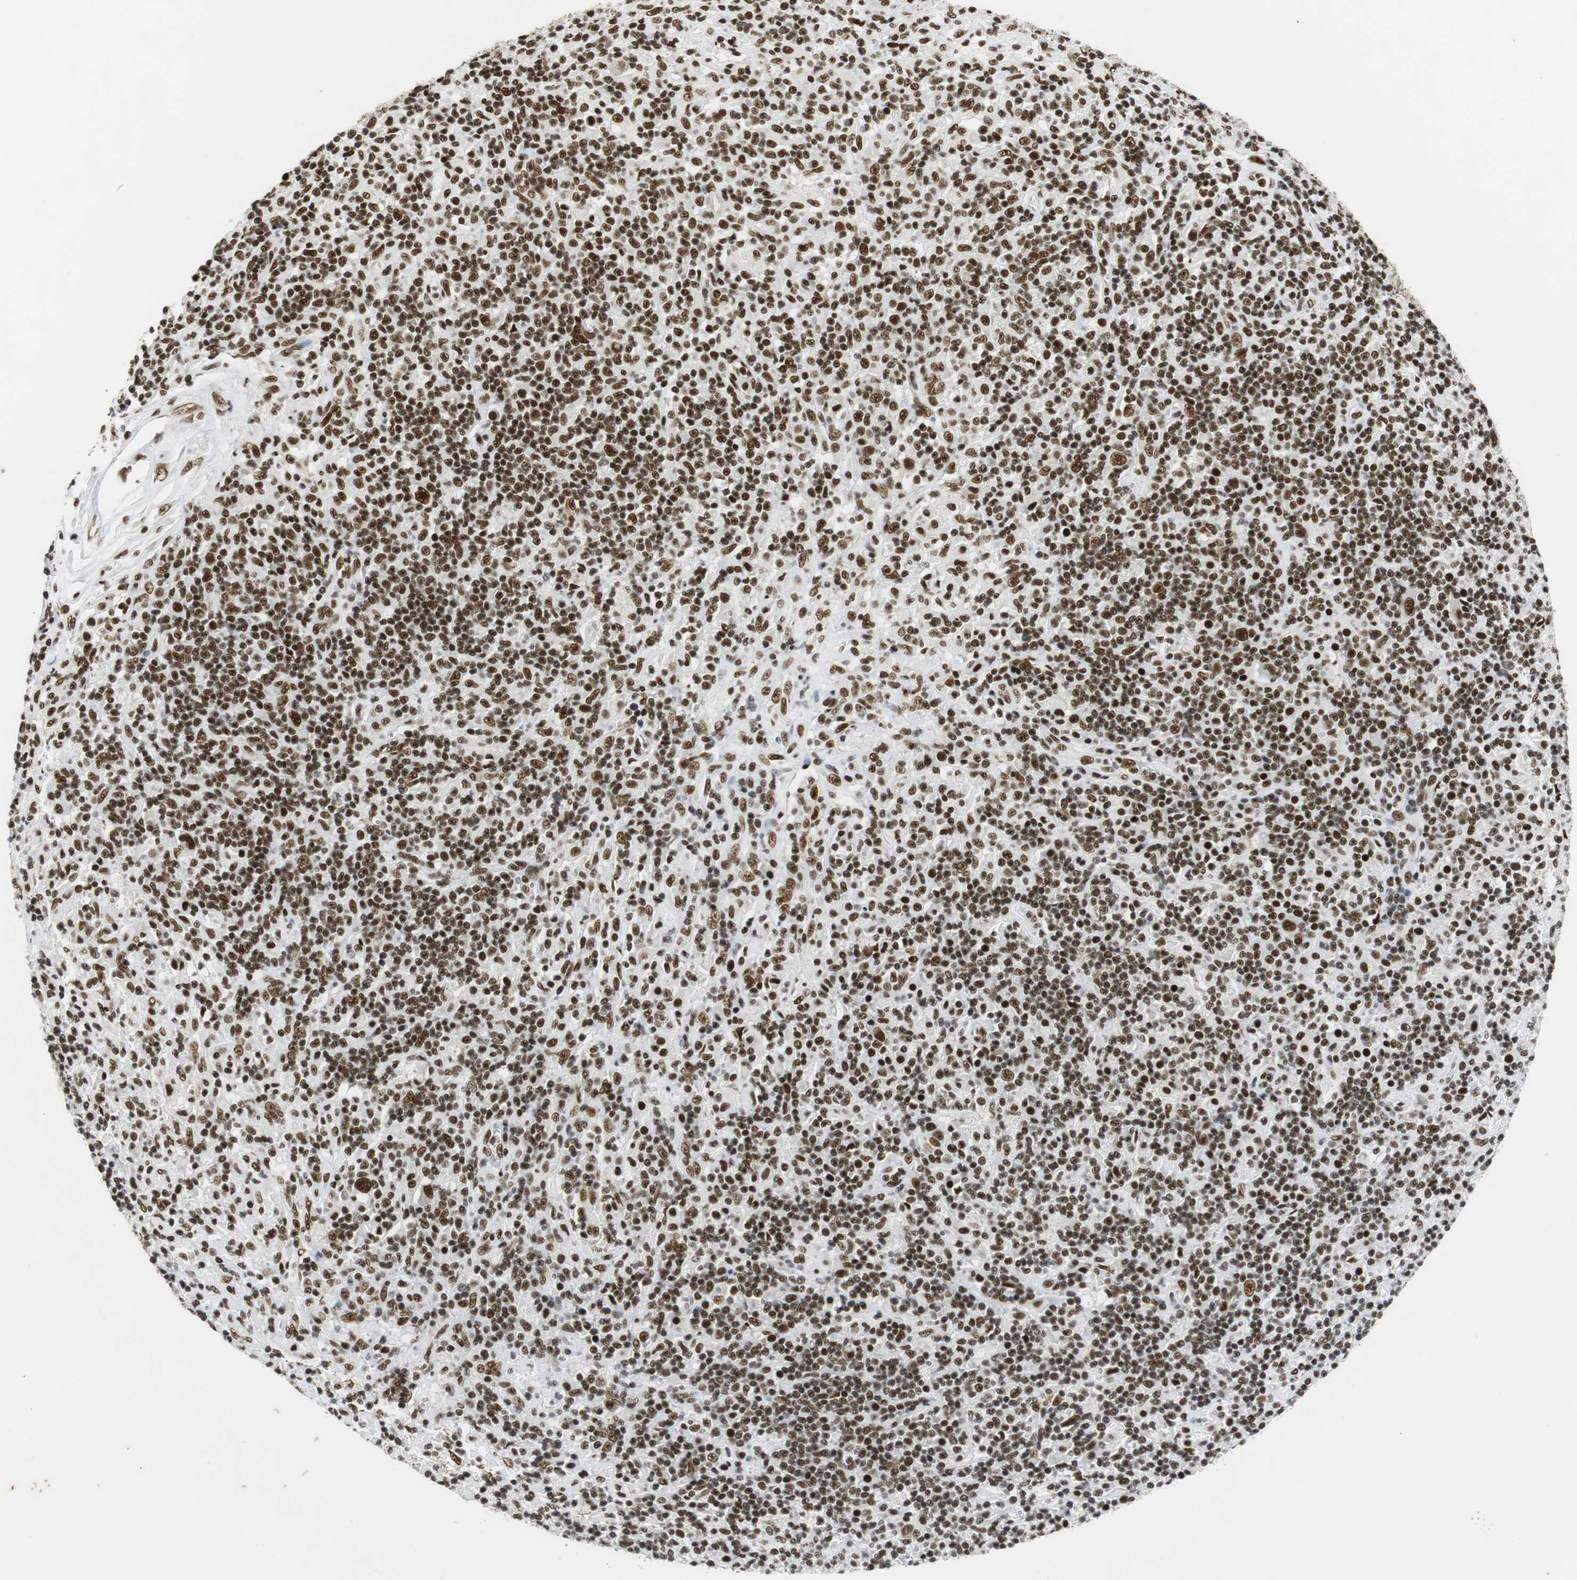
{"staining": {"intensity": "strong", "quantity": ">75%", "location": "nuclear"}, "tissue": "lymphoma", "cell_type": "Tumor cells", "image_type": "cancer", "snomed": [{"axis": "morphology", "description": "Hodgkin's disease, NOS"}, {"axis": "topography", "description": "Lymph node"}], "caption": "The photomicrograph shows staining of Hodgkin's disease, revealing strong nuclear protein expression (brown color) within tumor cells.", "gene": "PRKDC", "patient": {"sex": "male", "age": 70}}